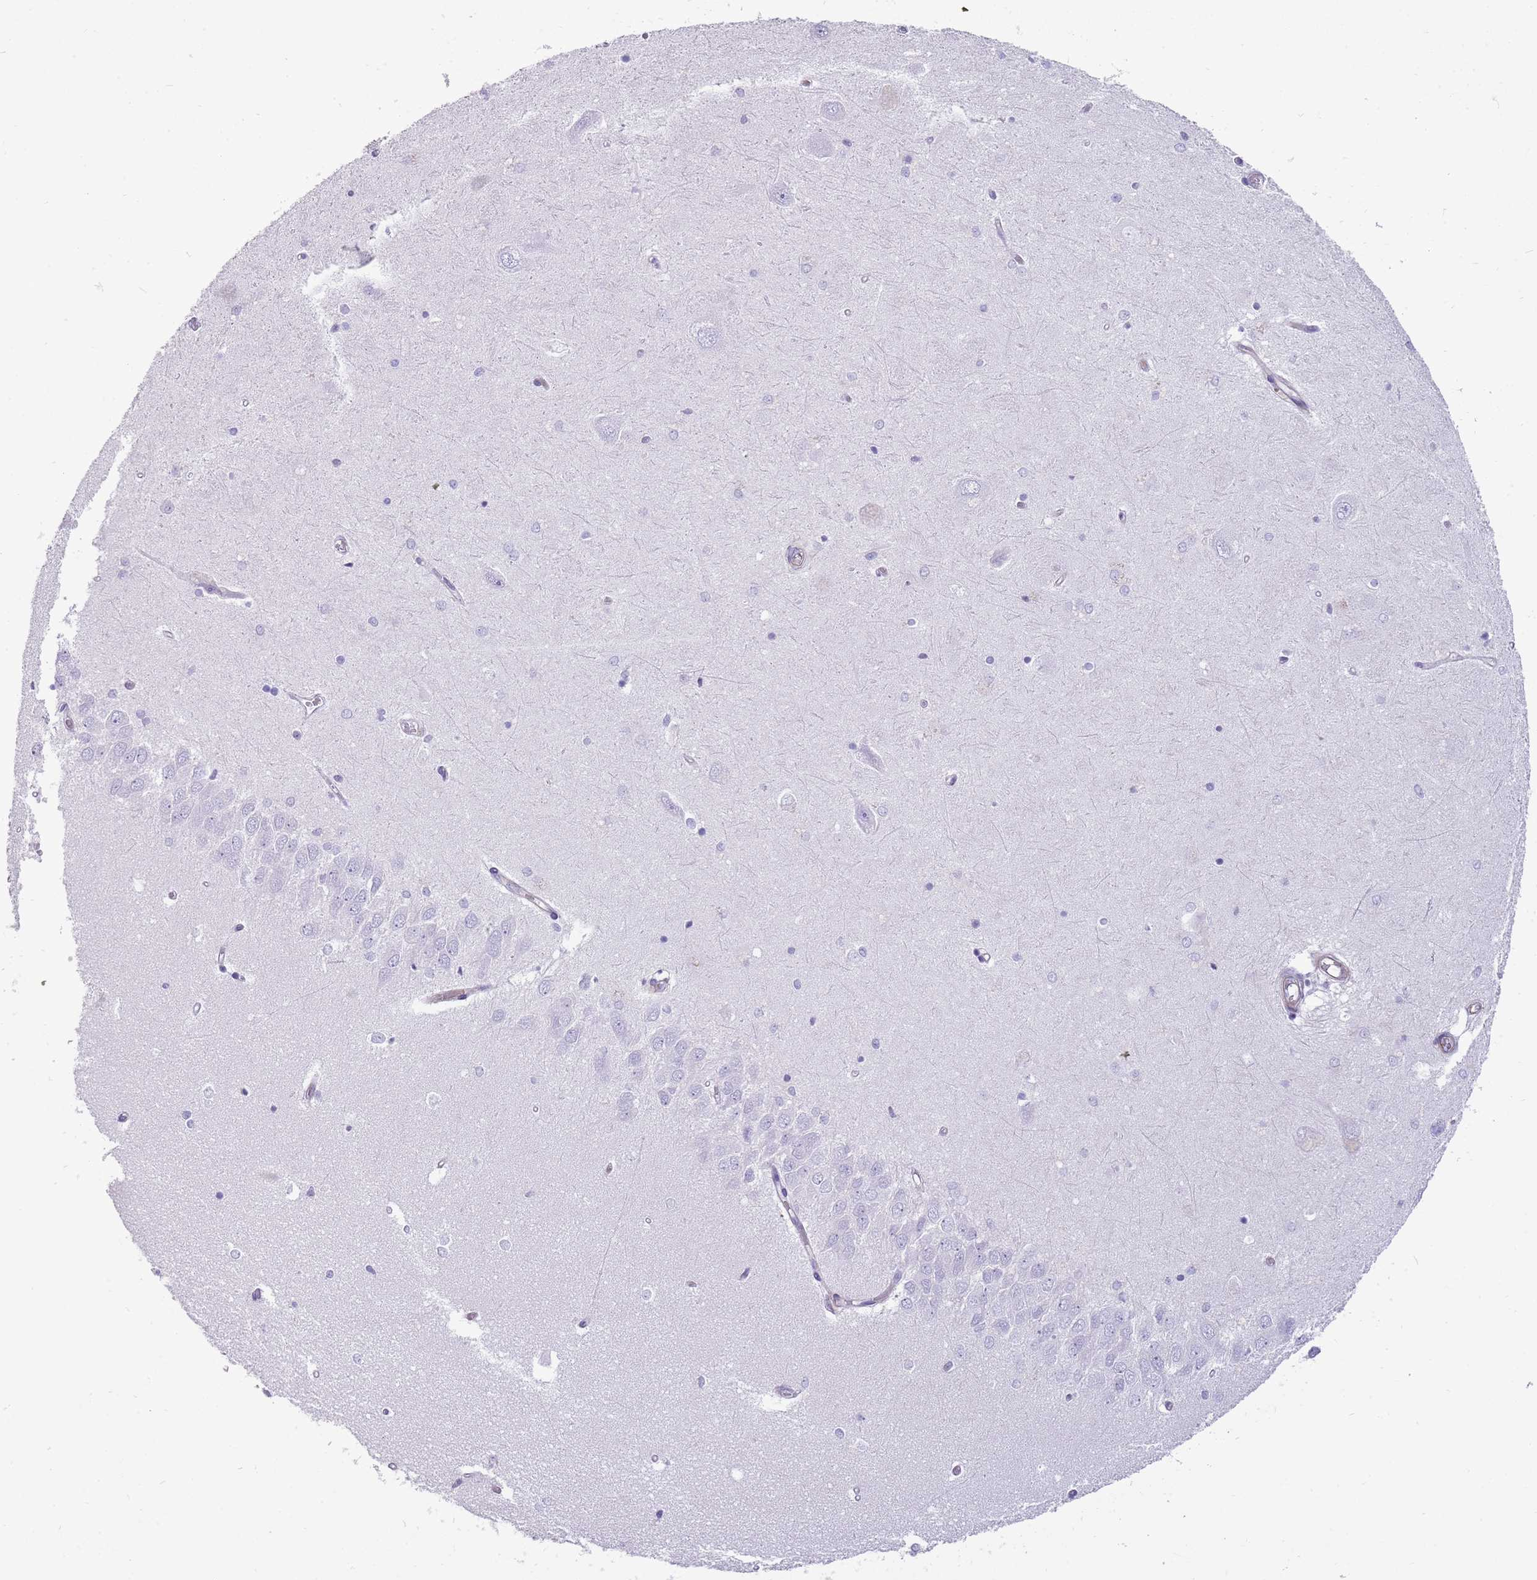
{"staining": {"intensity": "negative", "quantity": "none", "location": "none"}, "tissue": "hippocampus", "cell_type": "Glial cells", "image_type": "normal", "snomed": [{"axis": "morphology", "description": "Normal tissue, NOS"}, {"axis": "topography", "description": "Hippocampus"}], "caption": "IHC of benign human hippocampus demonstrates no expression in glial cells. Nuclei are stained in blue.", "gene": "ENSG00000271254", "patient": {"sex": "male", "age": 45}}